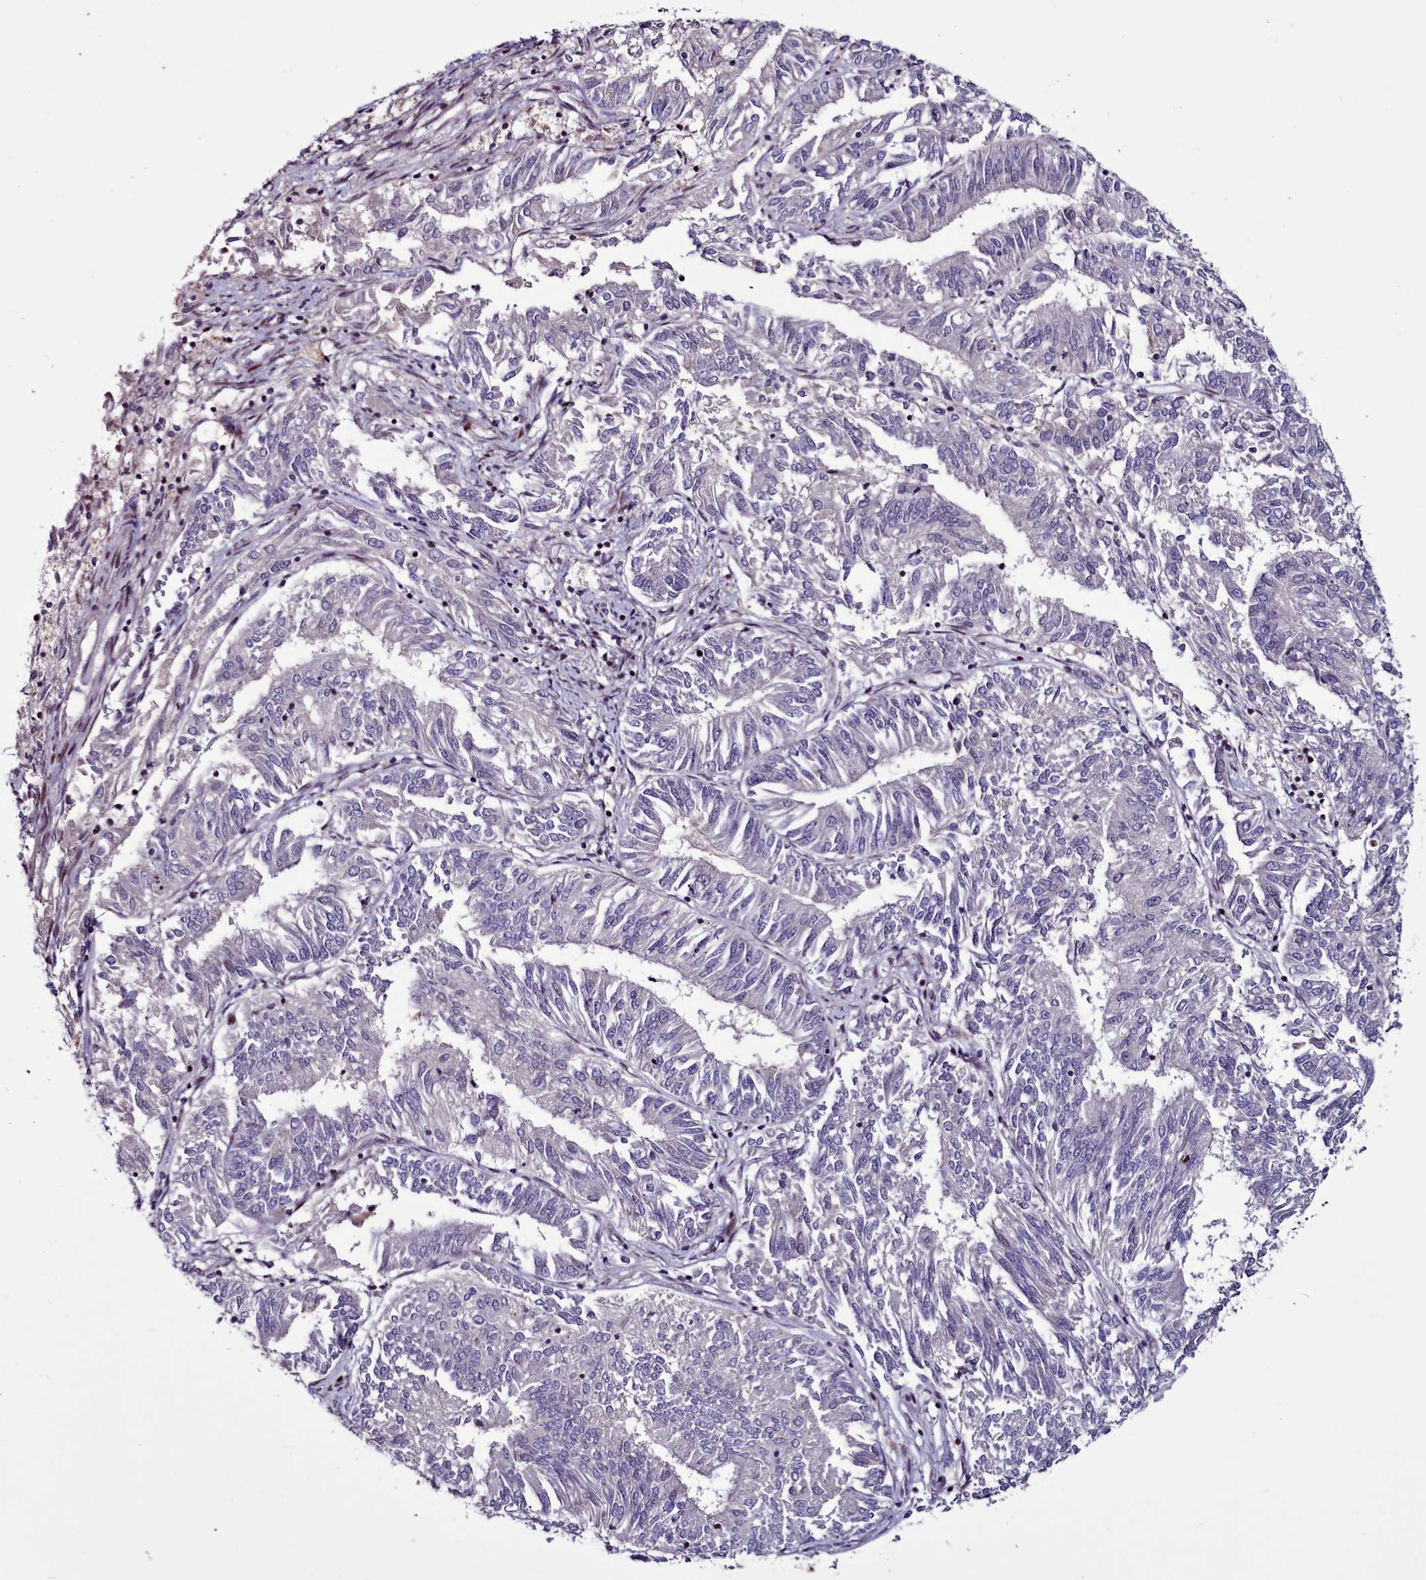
{"staining": {"intensity": "negative", "quantity": "none", "location": "none"}, "tissue": "endometrial cancer", "cell_type": "Tumor cells", "image_type": "cancer", "snomed": [{"axis": "morphology", "description": "Adenocarcinoma, NOS"}, {"axis": "topography", "description": "Endometrium"}], "caption": "Tumor cells are negative for protein expression in human endometrial cancer (adenocarcinoma).", "gene": "WBP11", "patient": {"sex": "female", "age": 58}}